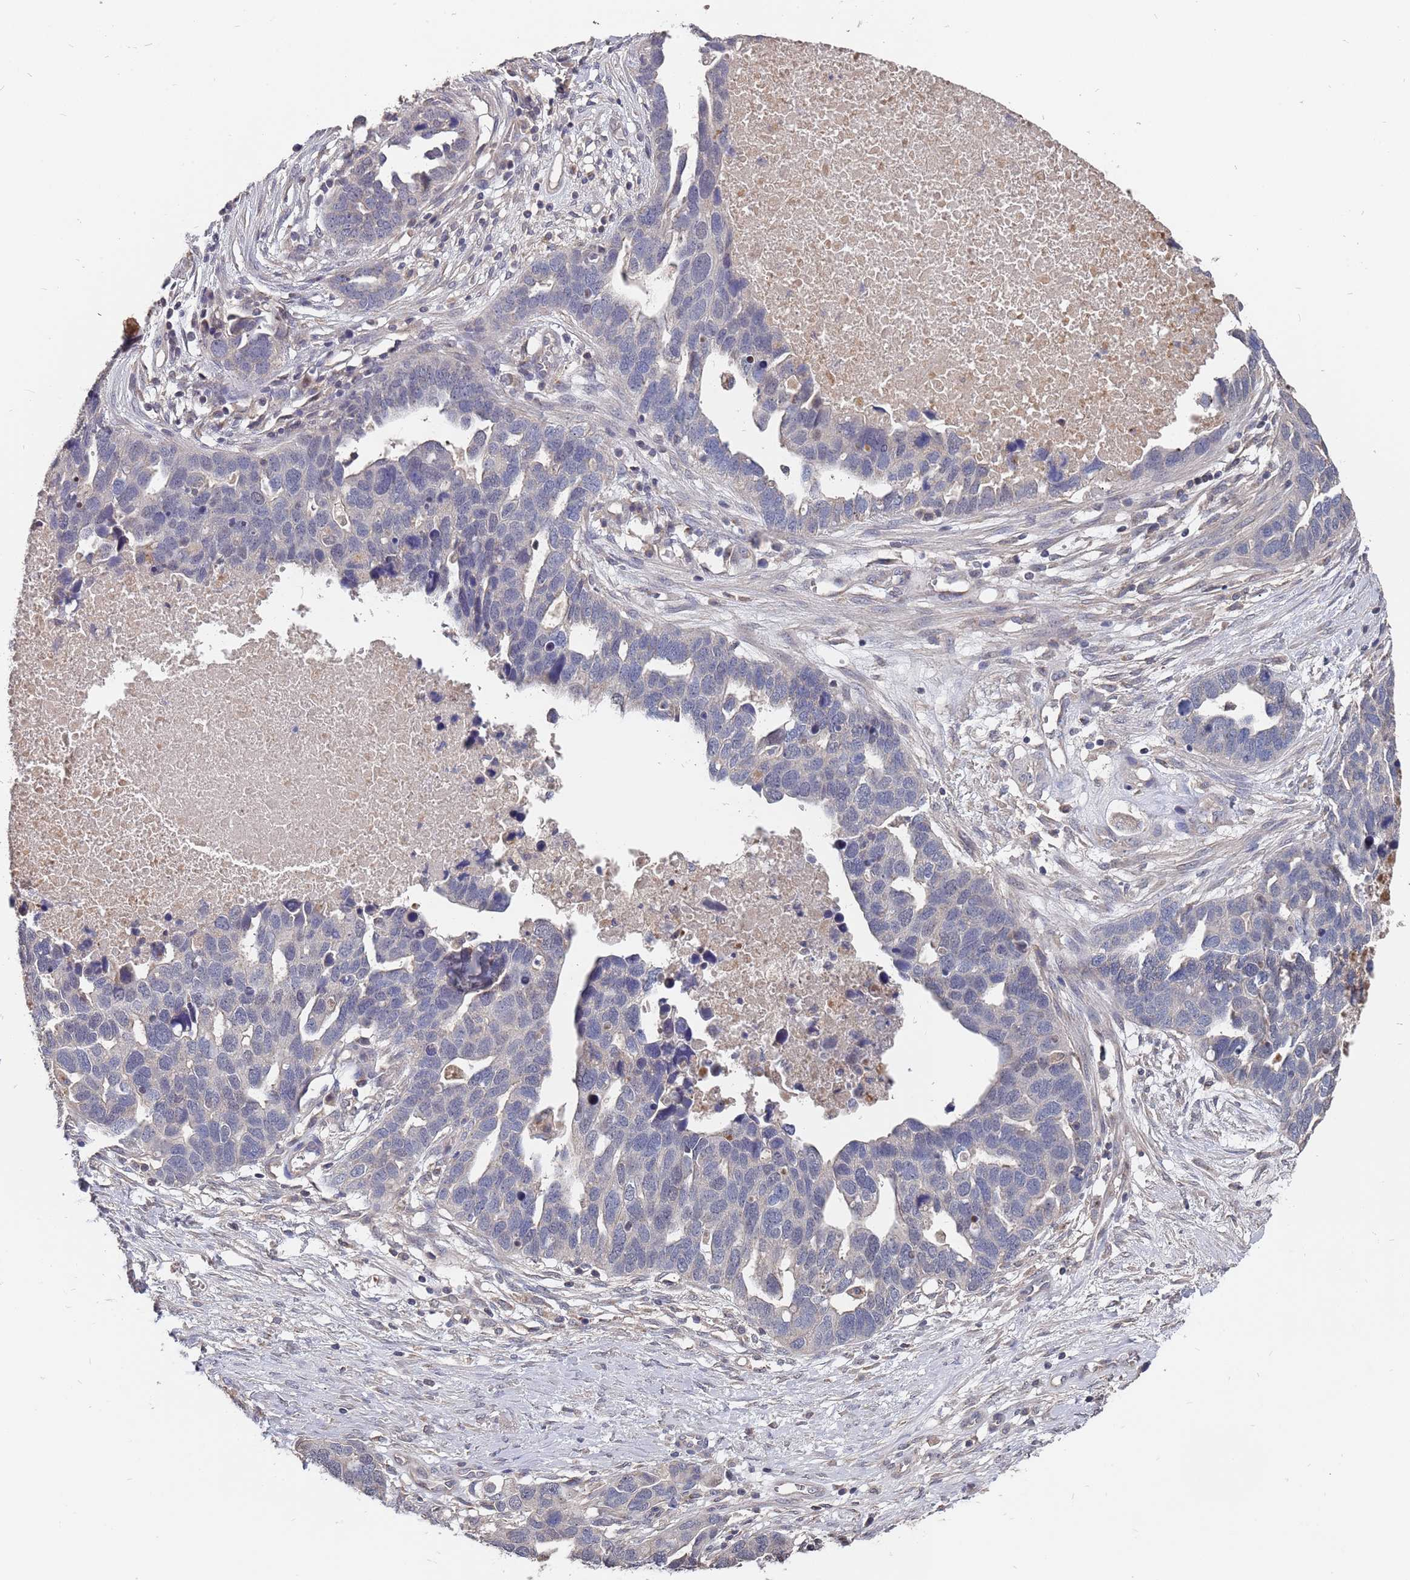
{"staining": {"intensity": "negative", "quantity": "none", "location": "none"}, "tissue": "ovarian cancer", "cell_type": "Tumor cells", "image_type": "cancer", "snomed": [{"axis": "morphology", "description": "Cystadenocarcinoma, serous, NOS"}, {"axis": "topography", "description": "Ovary"}], "caption": "An image of human ovarian cancer (serous cystadenocarcinoma) is negative for staining in tumor cells. (DAB (3,3'-diaminobenzidine) immunohistochemistry (IHC), high magnification).", "gene": "TCEANC2", "patient": {"sex": "female", "age": 54}}